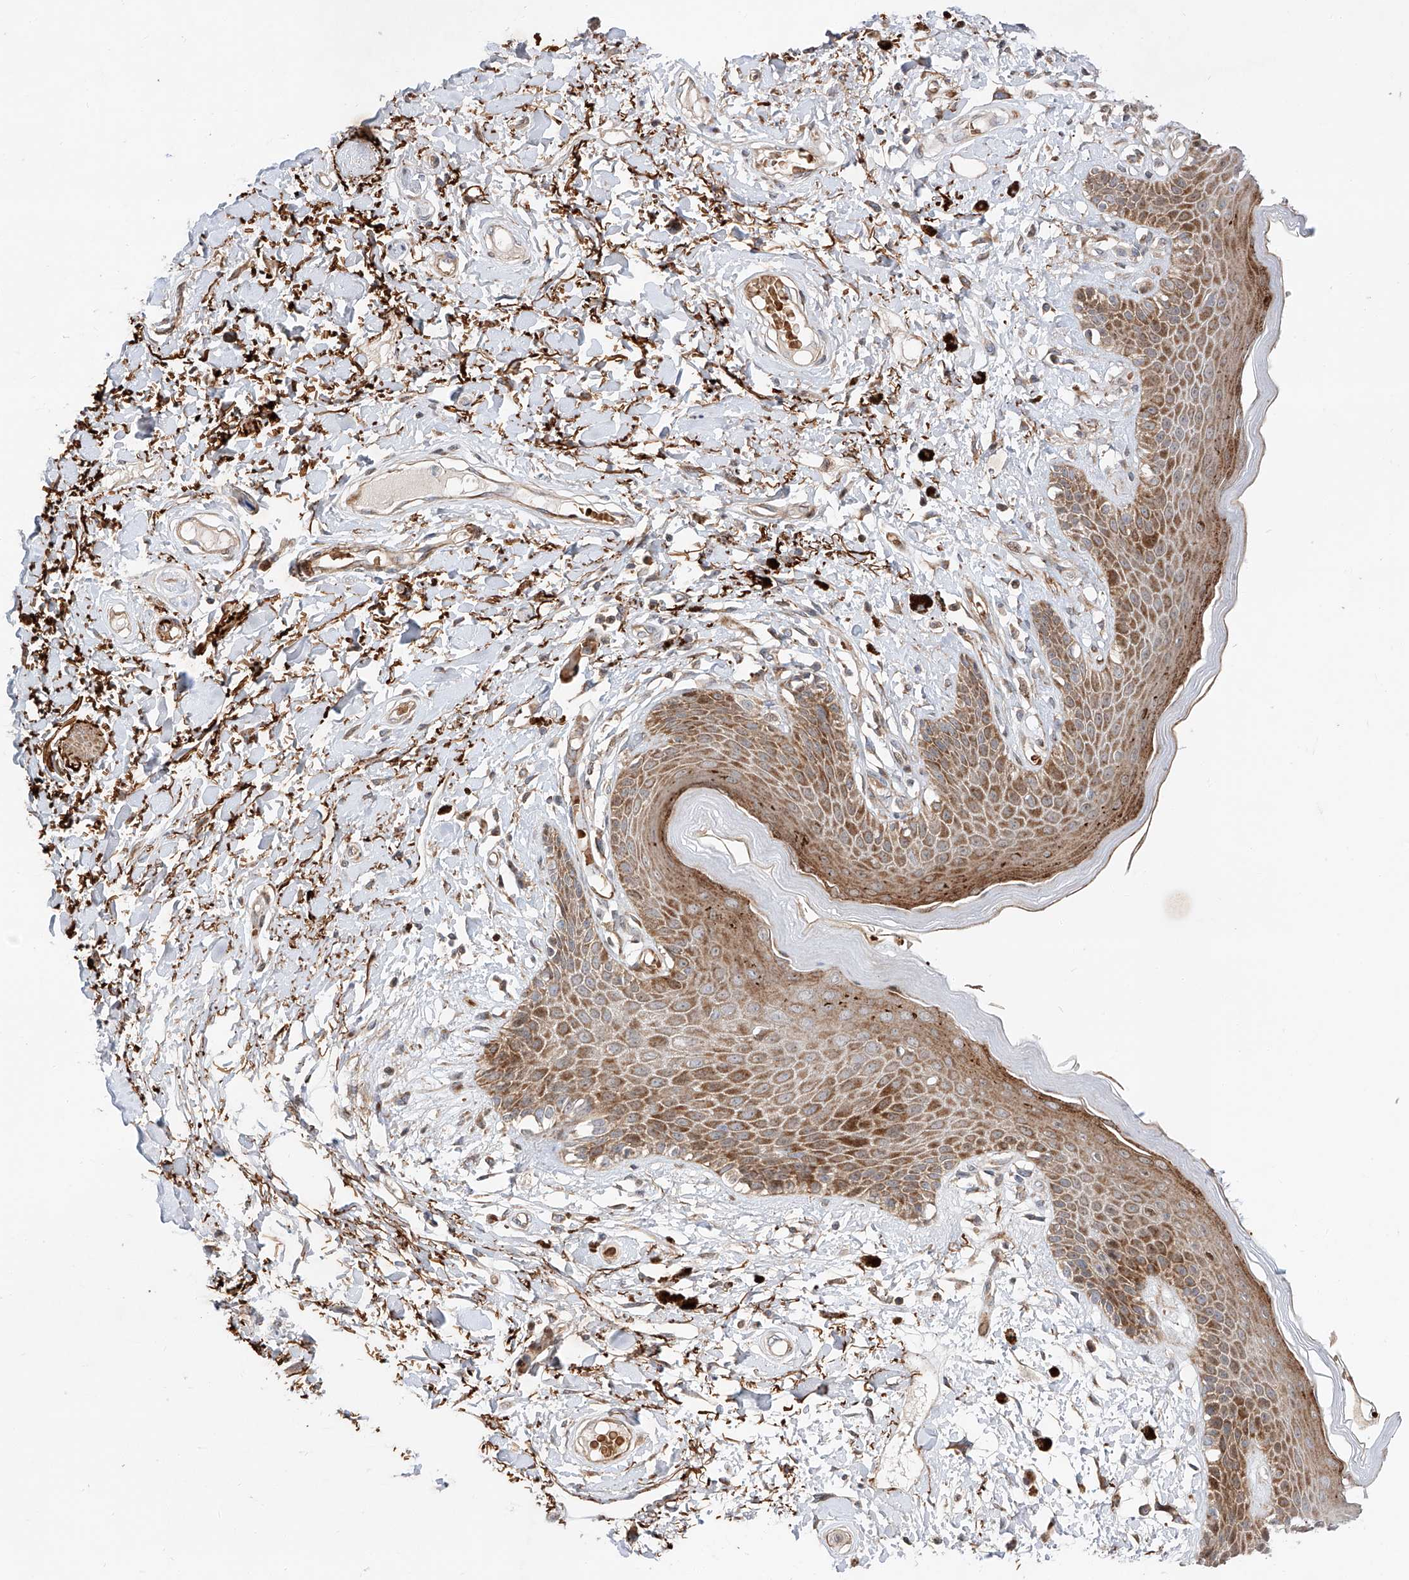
{"staining": {"intensity": "moderate", "quantity": ">75%", "location": "cytoplasmic/membranous"}, "tissue": "skin", "cell_type": "Epidermal cells", "image_type": "normal", "snomed": [{"axis": "morphology", "description": "Normal tissue, NOS"}, {"axis": "topography", "description": "Anal"}], "caption": "Epidermal cells display medium levels of moderate cytoplasmic/membranous expression in approximately >75% of cells in normal skin. Immunohistochemistry (ihc) stains the protein in brown and the nuclei are stained blue.", "gene": "USF3", "patient": {"sex": "female", "age": 78}}